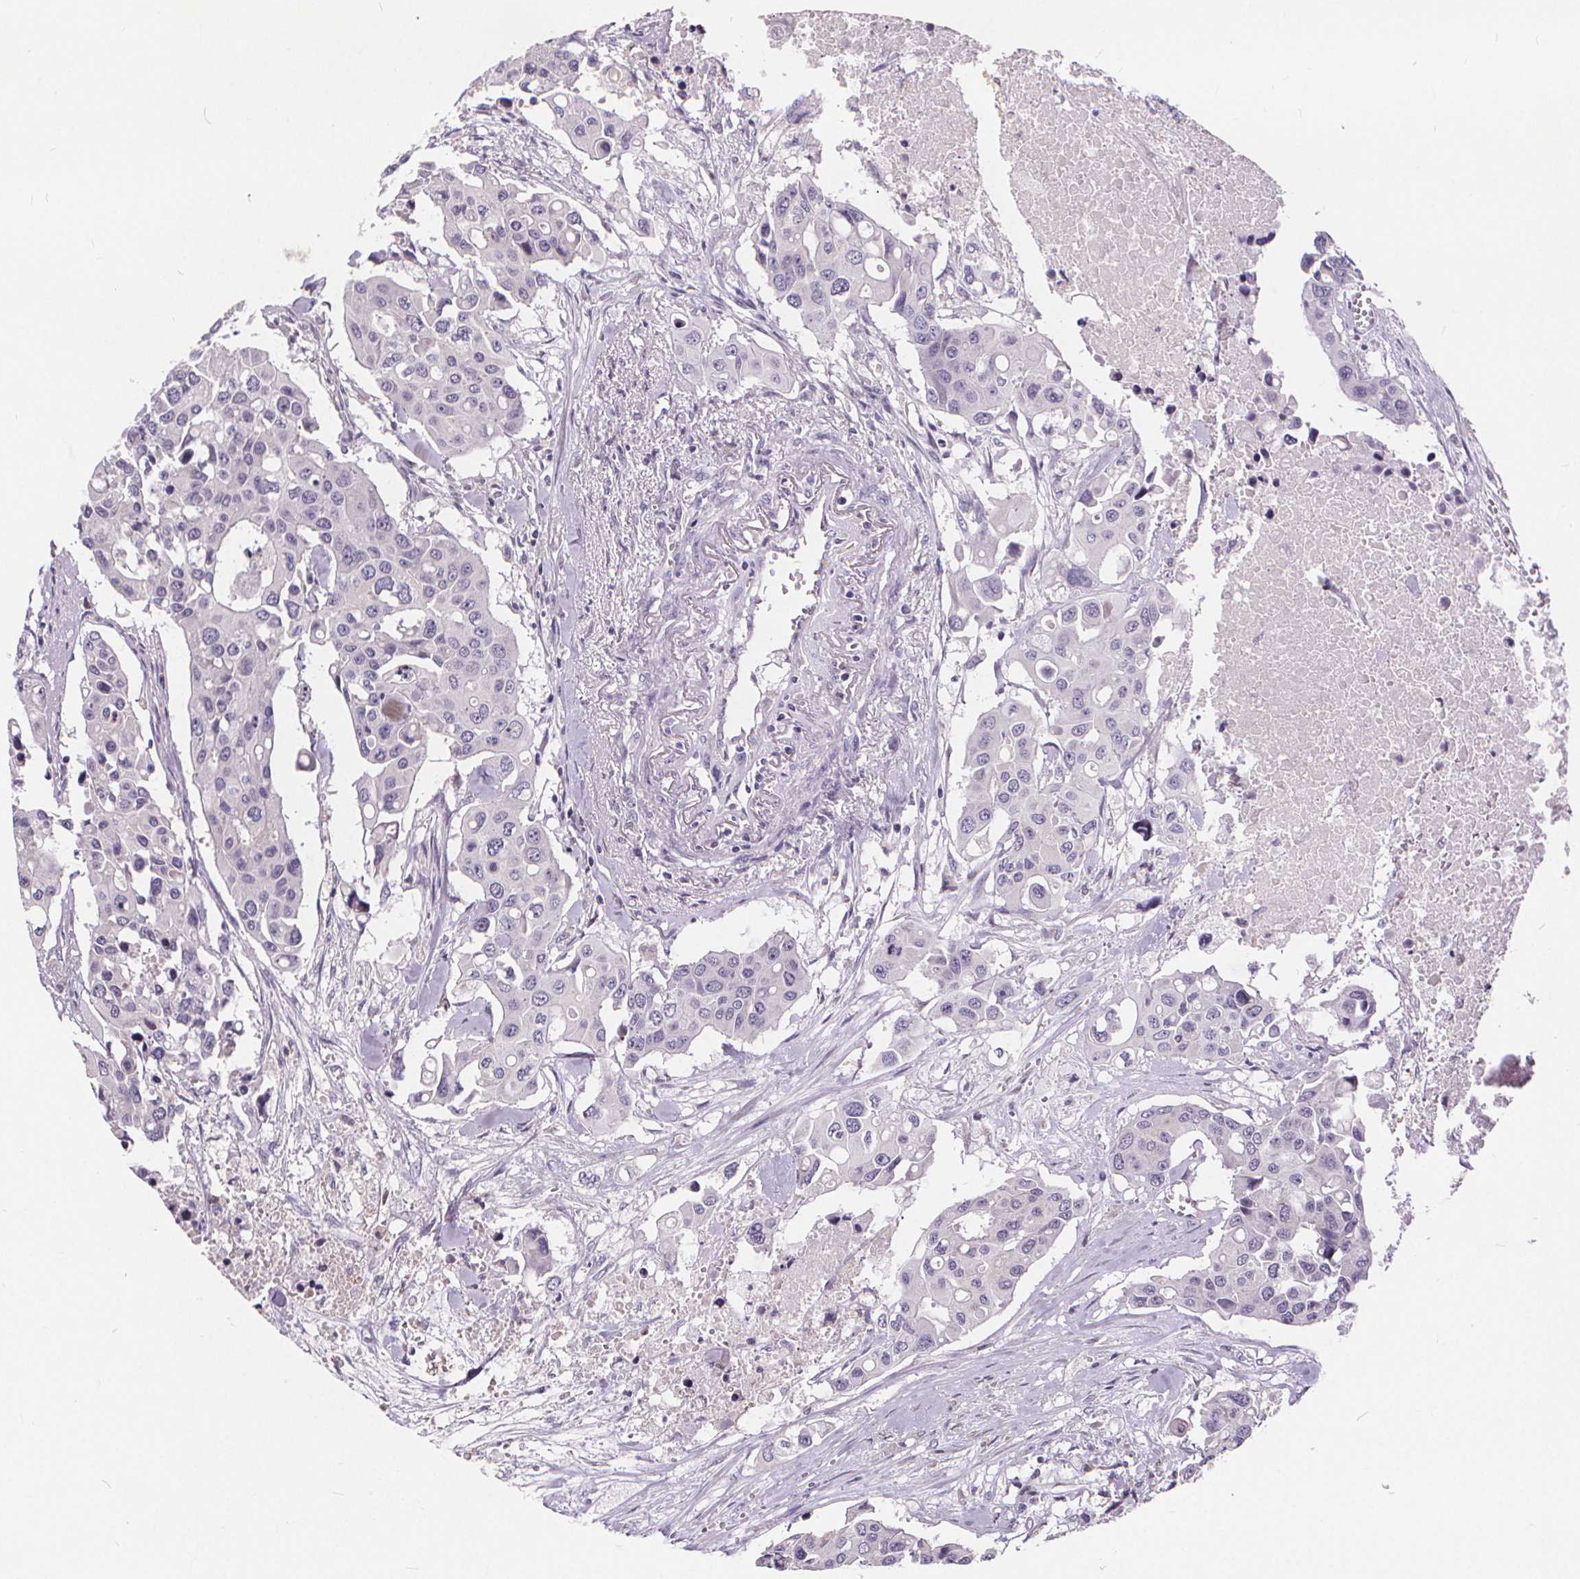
{"staining": {"intensity": "negative", "quantity": "none", "location": "none"}, "tissue": "colorectal cancer", "cell_type": "Tumor cells", "image_type": "cancer", "snomed": [{"axis": "morphology", "description": "Adenocarcinoma, NOS"}, {"axis": "topography", "description": "Colon"}], "caption": "A micrograph of human colorectal adenocarcinoma is negative for staining in tumor cells.", "gene": "ATP6V1D", "patient": {"sex": "male", "age": 77}}